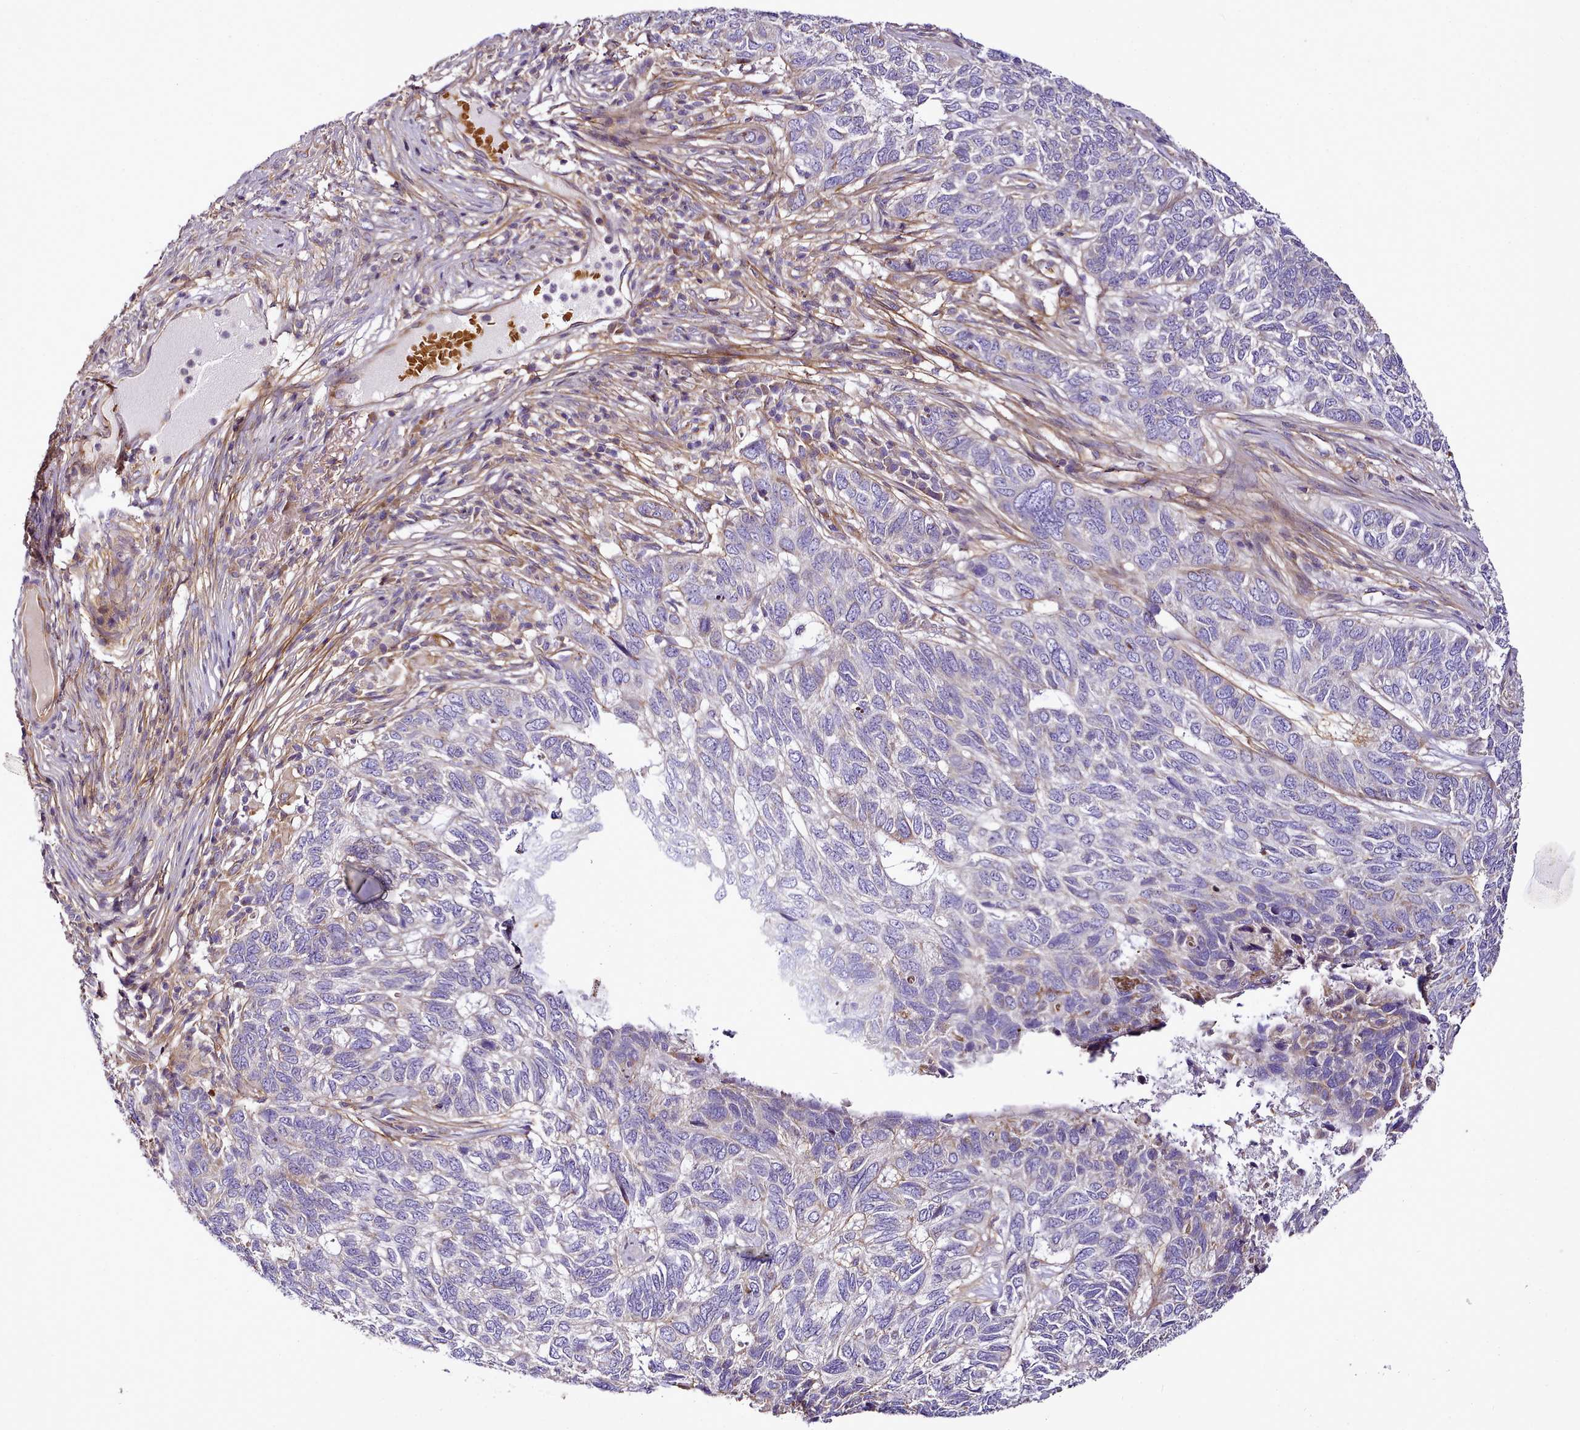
{"staining": {"intensity": "negative", "quantity": "none", "location": "none"}, "tissue": "skin cancer", "cell_type": "Tumor cells", "image_type": "cancer", "snomed": [{"axis": "morphology", "description": "Basal cell carcinoma"}, {"axis": "topography", "description": "Skin"}], "caption": "This micrograph is of basal cell carcinoma (skin) stained with immunohistochemistry to label a protein in brown with the nuclei are counter-stained blue. There is no positivity in tumor cells. (Stains: DAB (3,3'-diaminobenzidine) IHC with hematoxylin counter stain, Microscopy: brightfield microscopy at high magnification).", "gene": "NBPF1", "patient": {"sex": "female", "age": 65}}